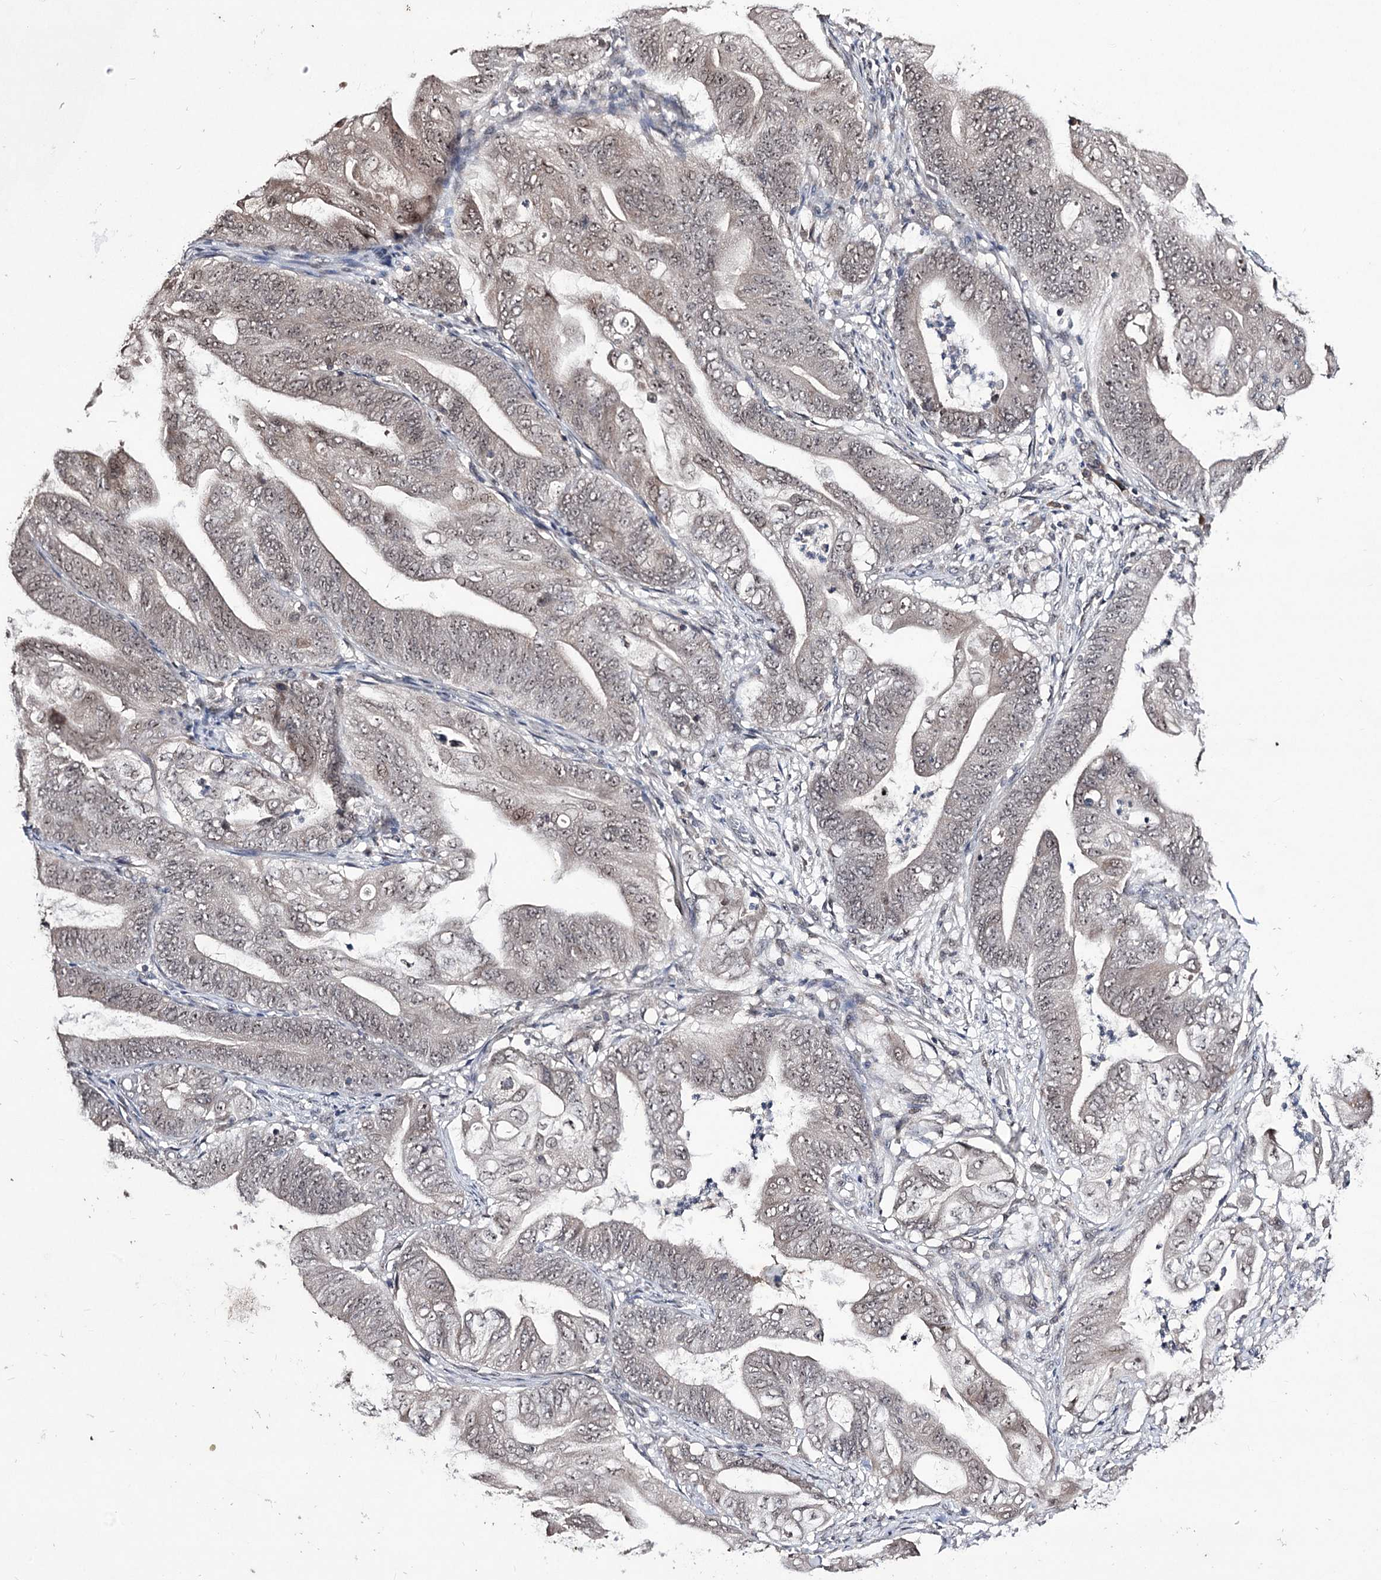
{"staining": {"intensity": "weak", "quantity": "25%-75%", "location": "nuclear"}, "tissue": "stomach cancer", "cell_type": "Tumor cells", "image_type": "cancer", "snomed": [{"axis": "morphology", "description": "Adenocarcinoma, NOS"}, {"axis": "topography", "description": "Stomach"}], "caption": "Tumor cells show weak nuclear staining in about 25%-75% of cells in stomach cancer (adenocarcinoma).", "gene": "VGLL4", "patient": {"sex": "female", "age": 73}}